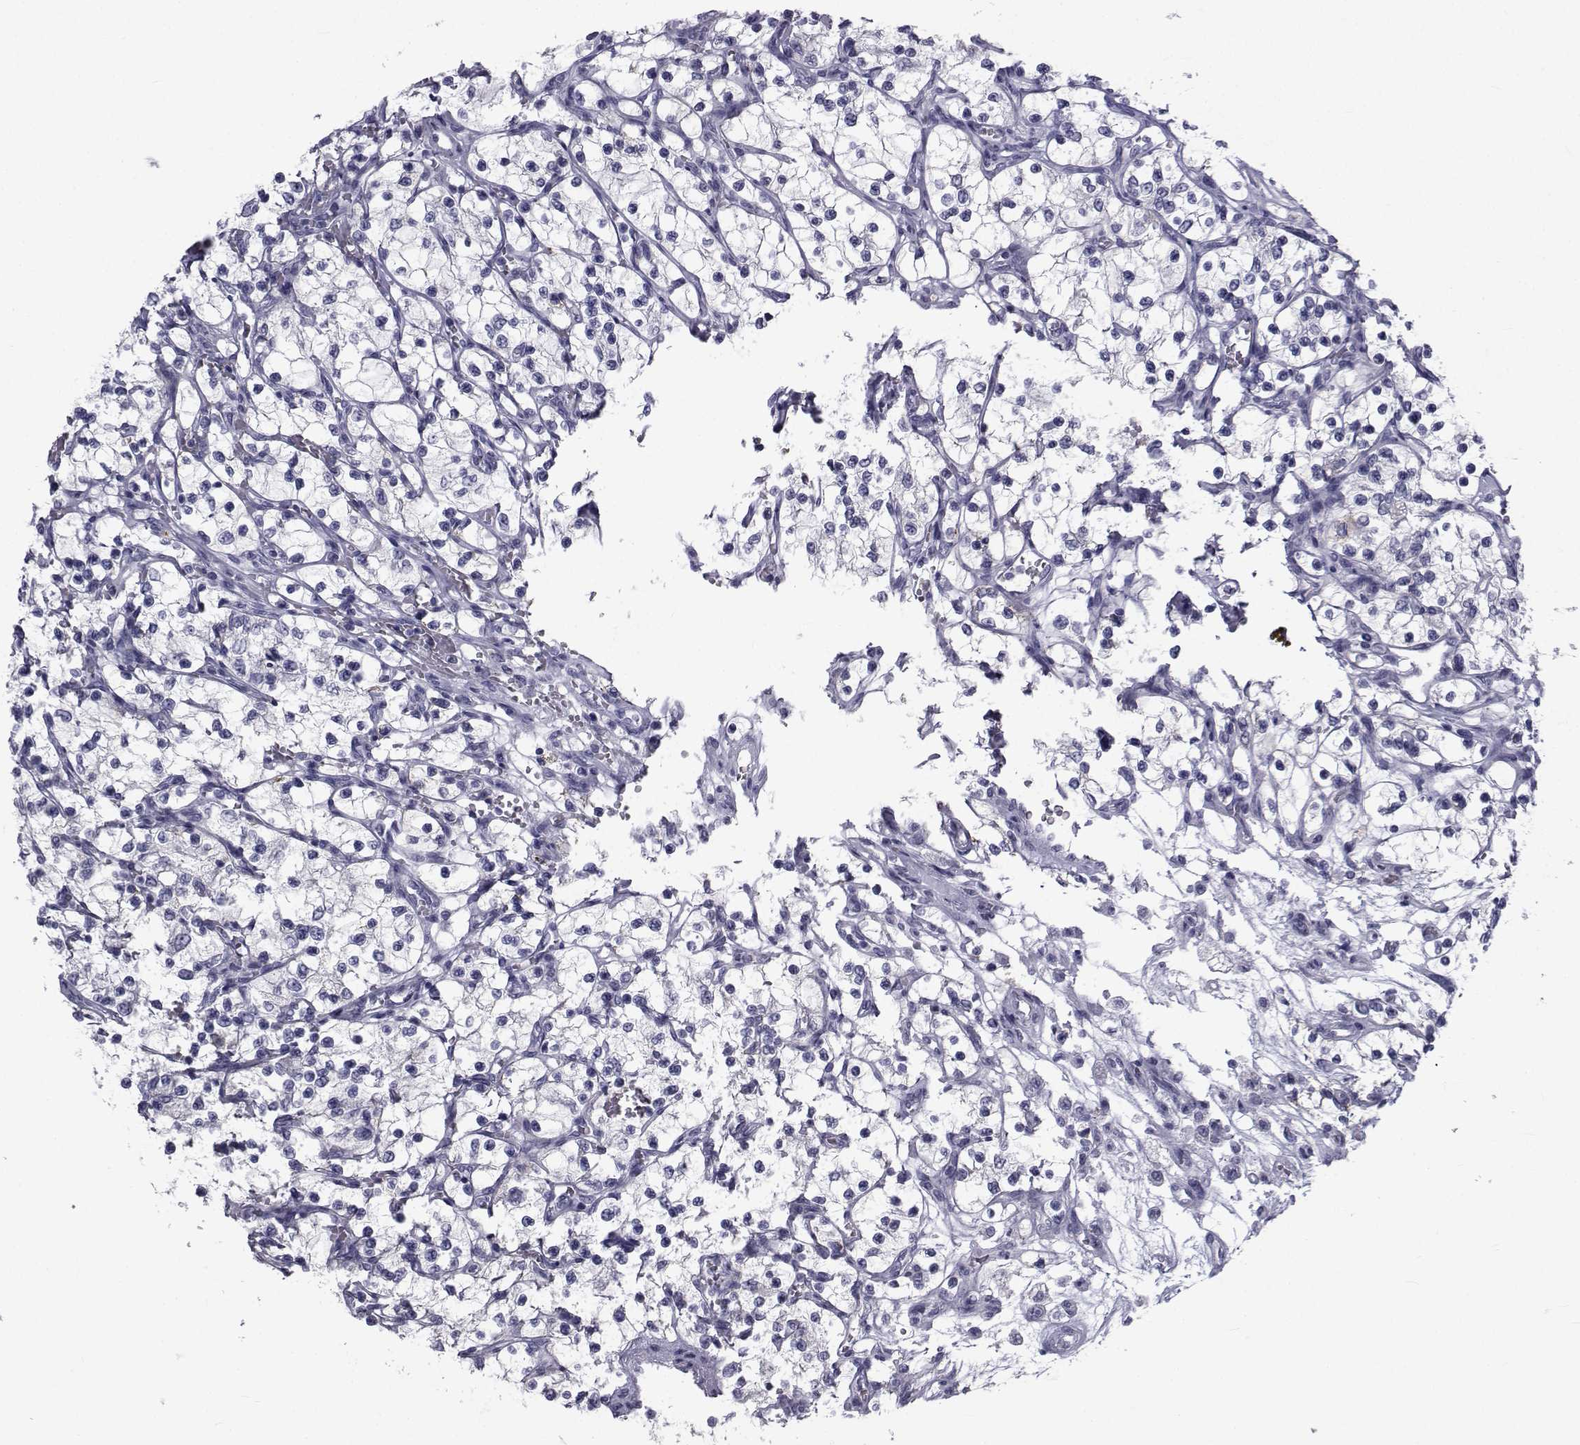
{"staining": {"intensity": "negative", "quantity": "none", "location": "none"}, "tissue": "renal cancer", "cell_type": "Tumor cells", "image_type": "cancer", "snomed": [{"axis": "morphology", "description": "Adenocarcinoma, NOS"}, {"axis": "topography", "description": "Kidney"}], "caption": "High magnification brightfield microscopy of adenocarcinoma (renal) stained with DAB (3,3'-diaminobenzidine) (brown) and counterstained with hematoxylin (blue): tumor cells show no significant staining.", "gene": "FDXR", "patient": {"sex": "female", "age": 69}}